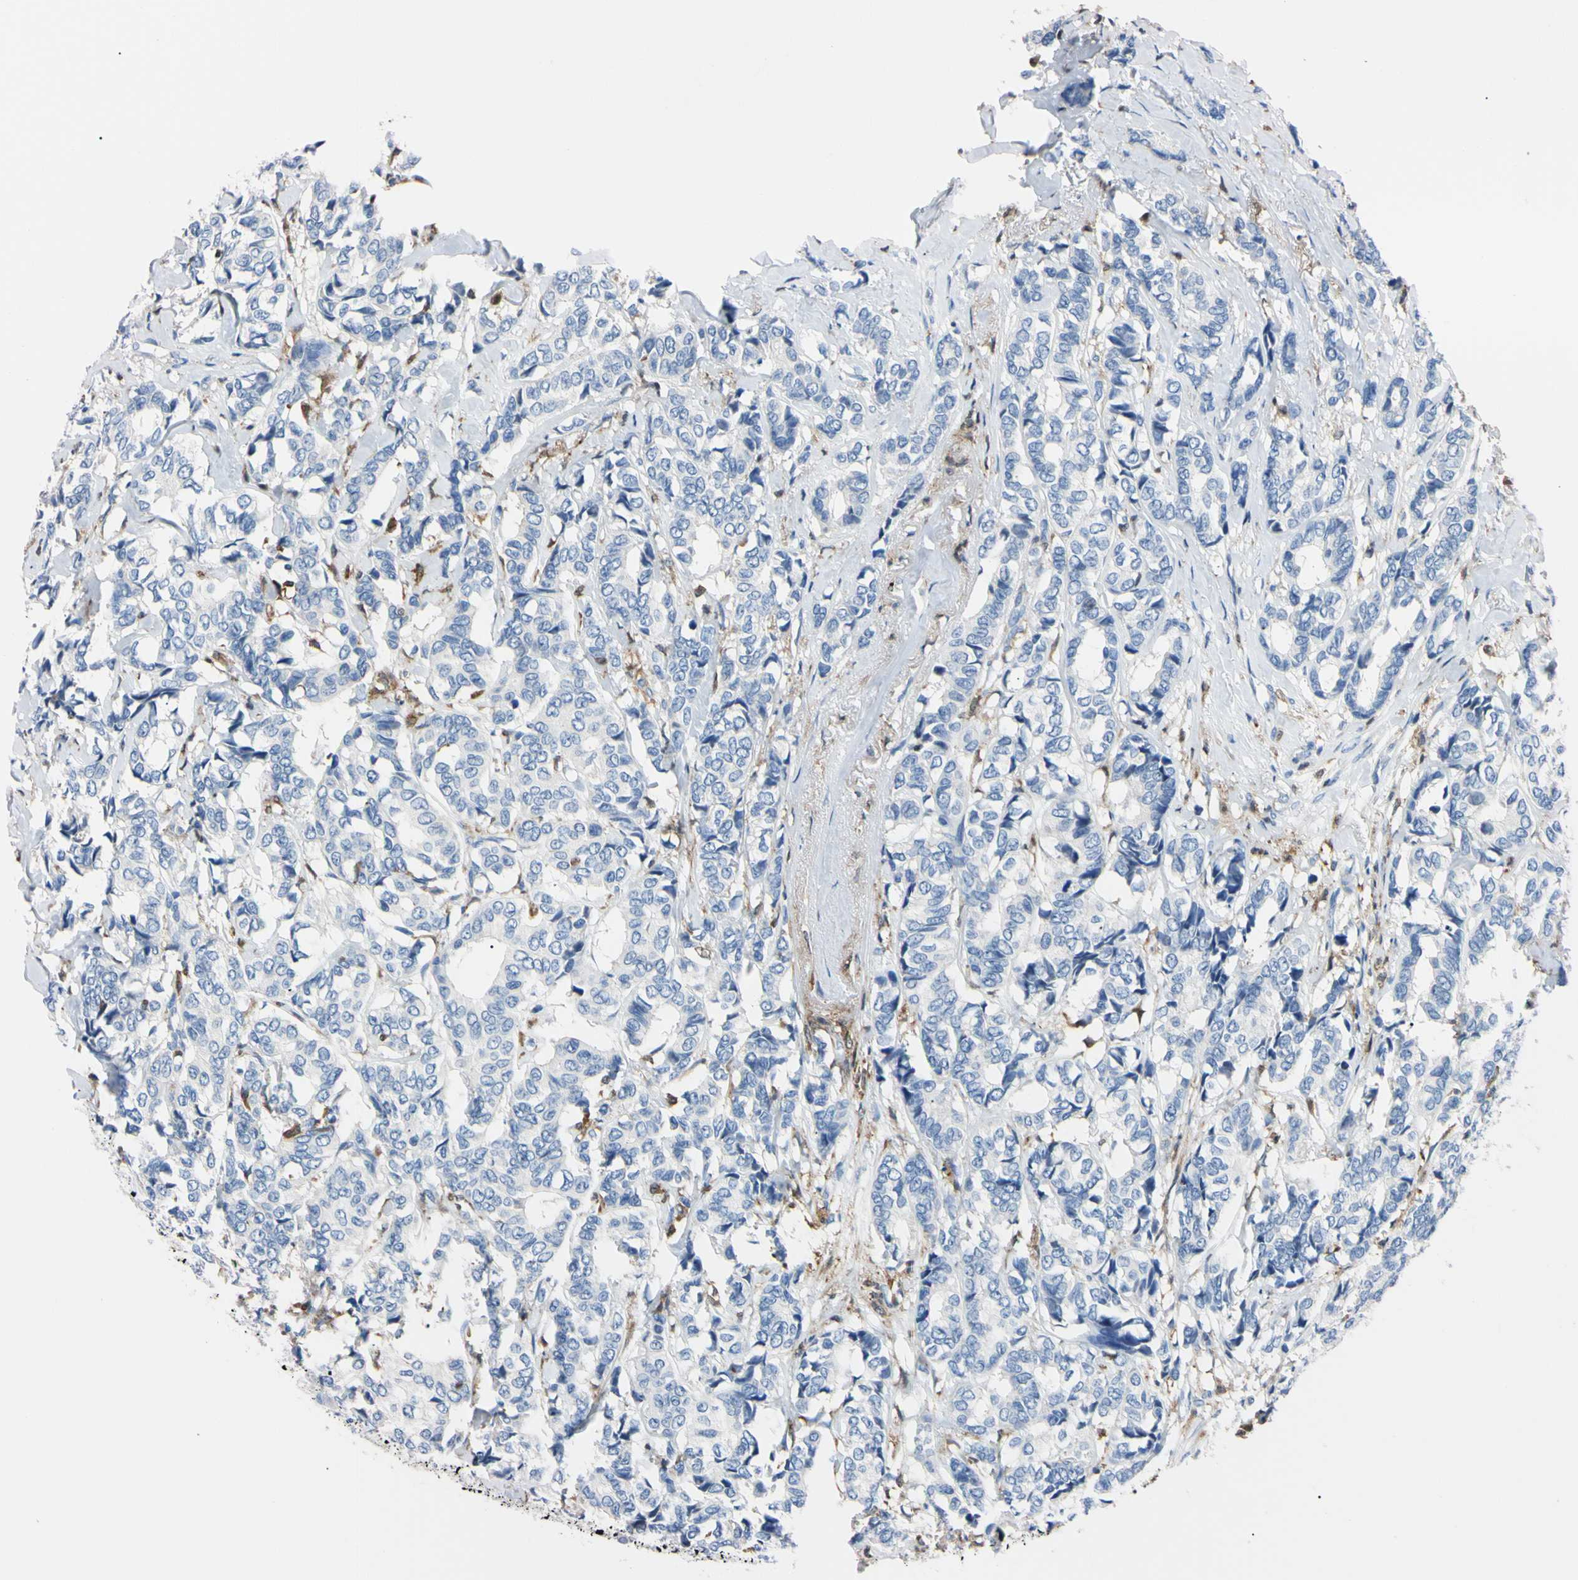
{"staining": {"intensity": "negative", "quantity": "none", "location": "none"}, "tissue": "breast cancer", "cell_type": "Tumor cells", "image_type": "cancer", "snomed": [{"axis": "morphology", "description": "Duct carcinoma"}, {"axis": "topography", "description": "Breast"}], "caption": "Immunohistochemistry of human intraductal carcinoma (breast) exhibits no staining in tumor cells.", "gene": "NCF4", "patient": {"sex": "female", "age": 87}}